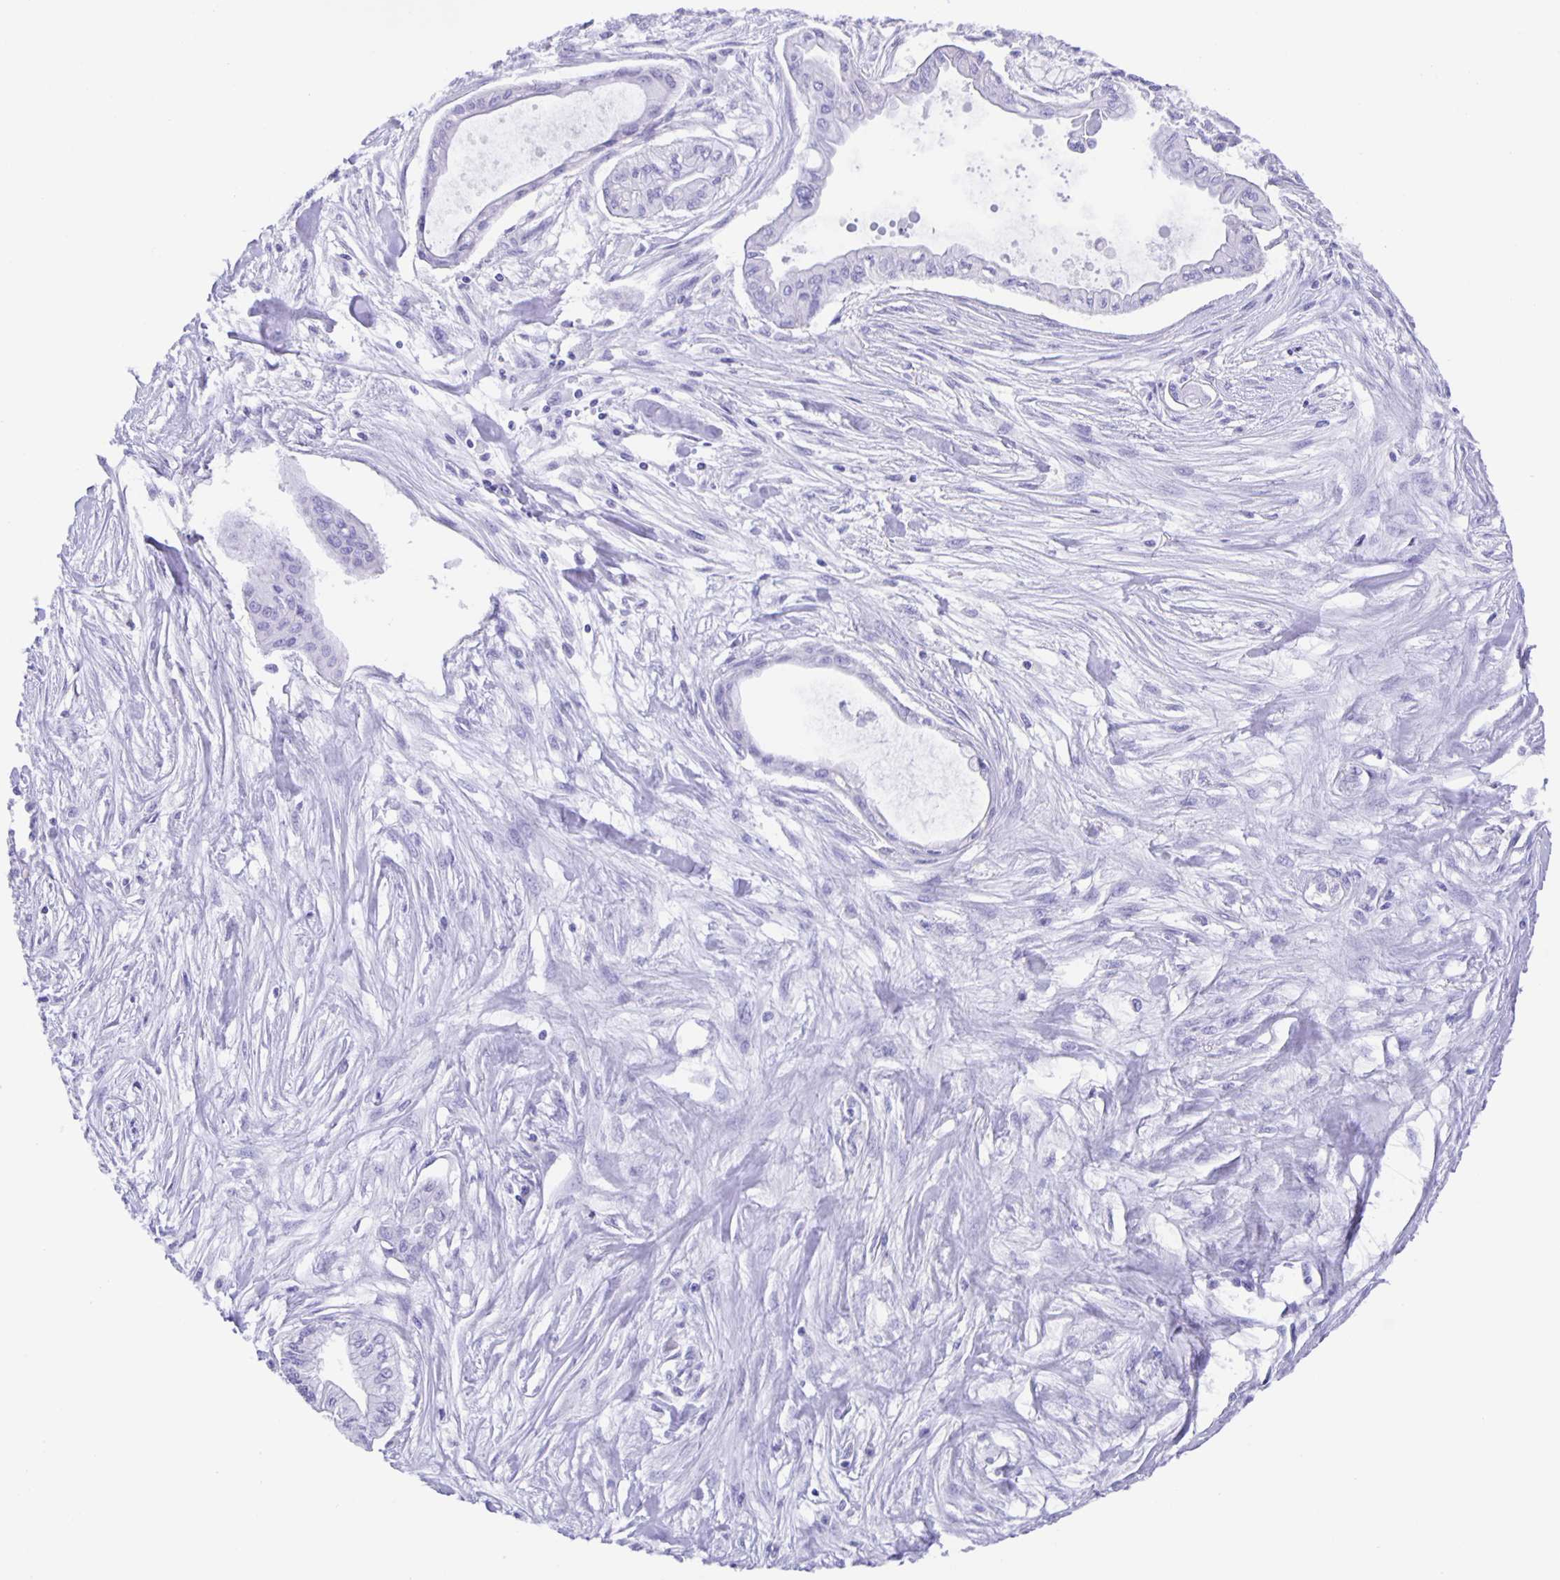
{"staining": {"intensity": "negative", "quantity": "none", "location": "none"}, "tissue": "pancreatic cancer", "cell_type": "Tumor cells", "image_type": "cancer", "snomed": [{"axis": "morphology", "description": "Adenocarcinoma, NOS"}, {"axis": "topography", "description": "Pancreas"}], "caption": "High magnification brightfield microscopy of adenocarcinoma (pancreatic) stained with DAB (3,3'-diaminobenzidine) (brown) and counterstained with hematoxylin (blue): tumor cells show no significant staining.", "gene": "GUCA2A", "patient": {"sex": "female", "age": 68}}